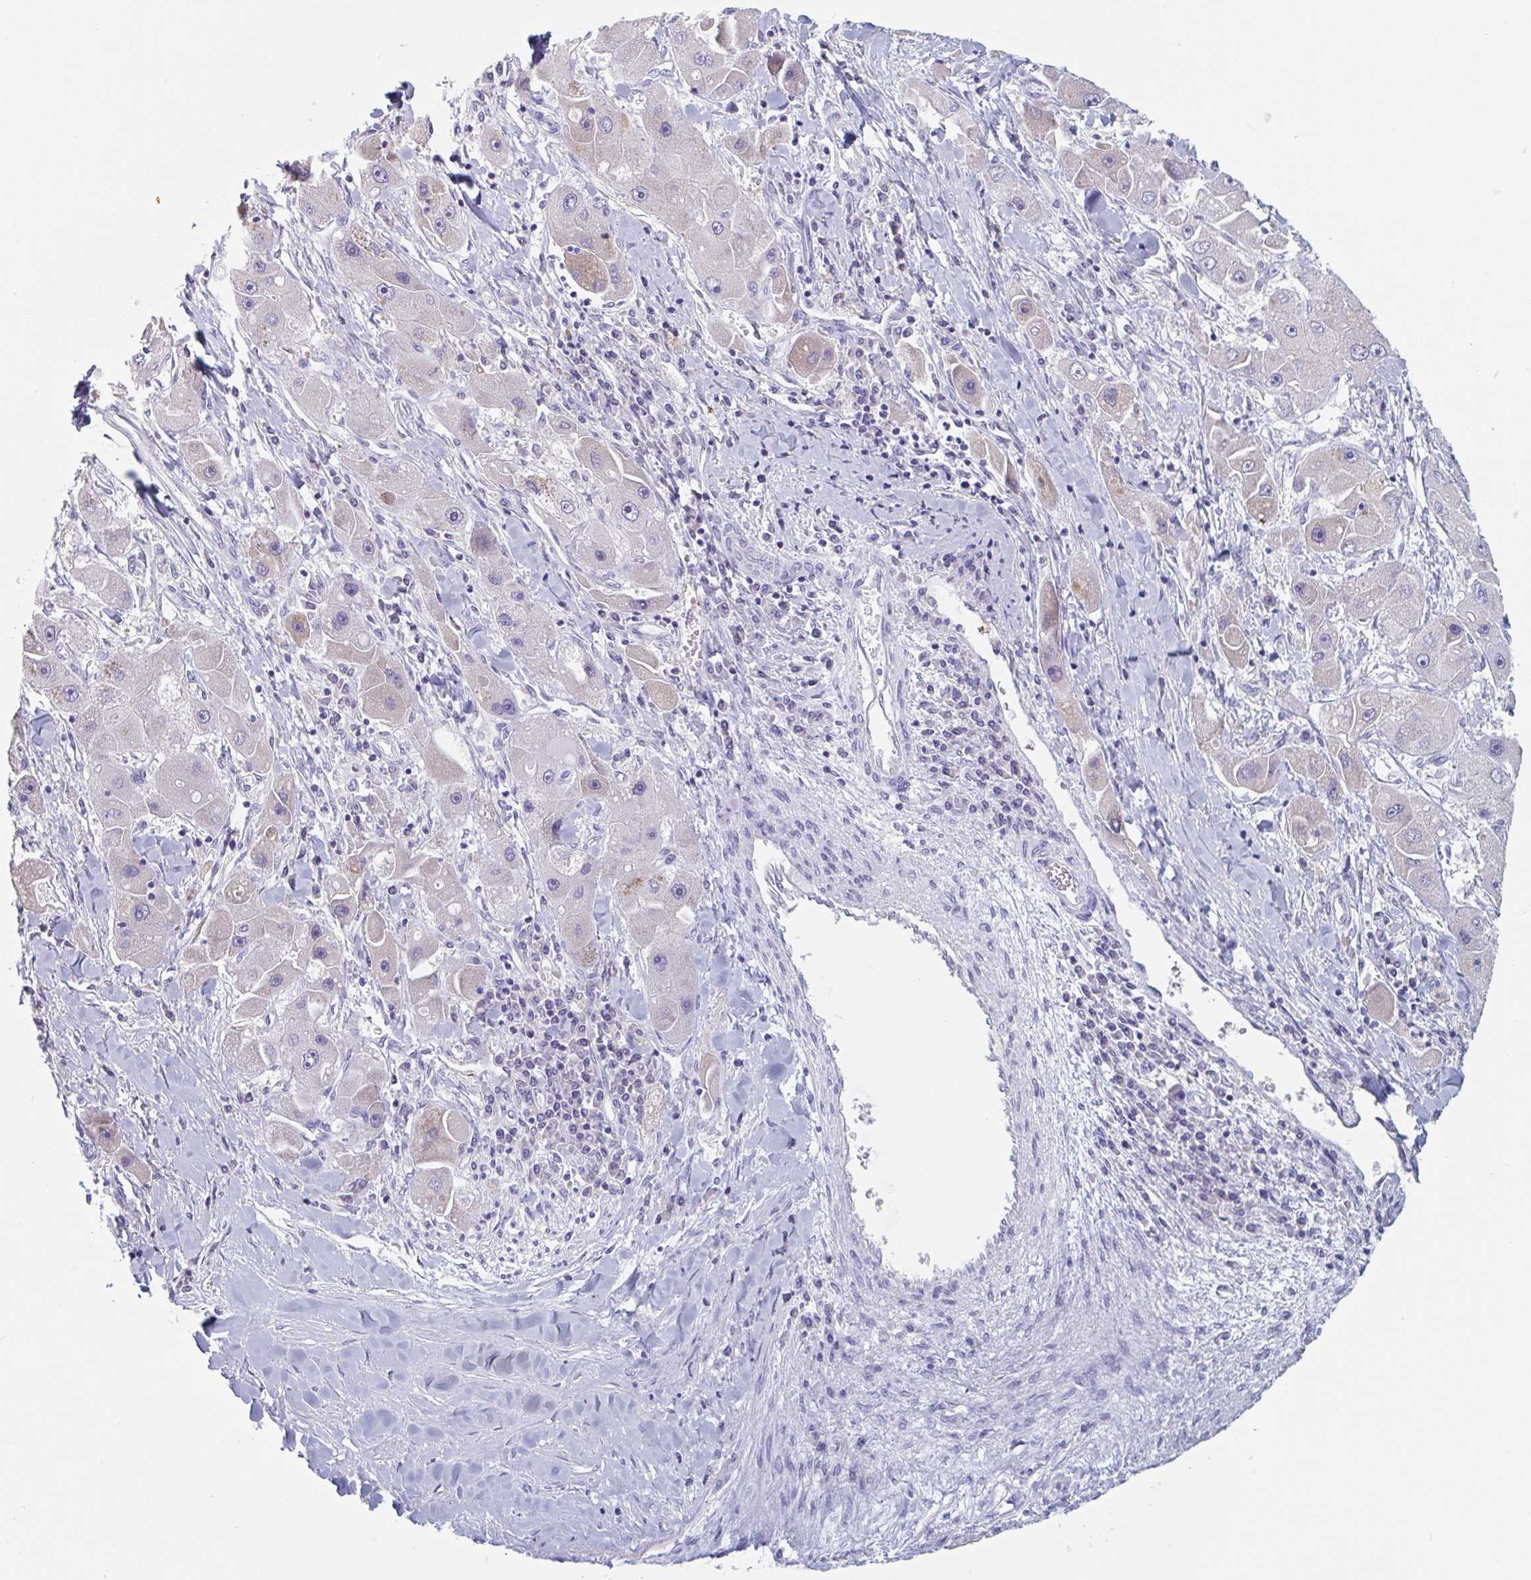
{"staining": {"intensity": "weak", "quantity": "<25%", "location": "cytoplasmic/membranous"}, "tissue": "liver cancer", "cell_type": "Tumor cells", "image_type": "cancer", "snomed": [{"axis": "morphology", "description": "Carcinoma, Hepatocellular, NOS"}, {"axis": "topography", "description": "Liver"}], "caption": "A micrograph of human liver cancer (hepatocellular carcinoma) is negative for staining in tumor cells.", "gene": "ABHD16A", "patient": {"sex": "male", "age": 24}}